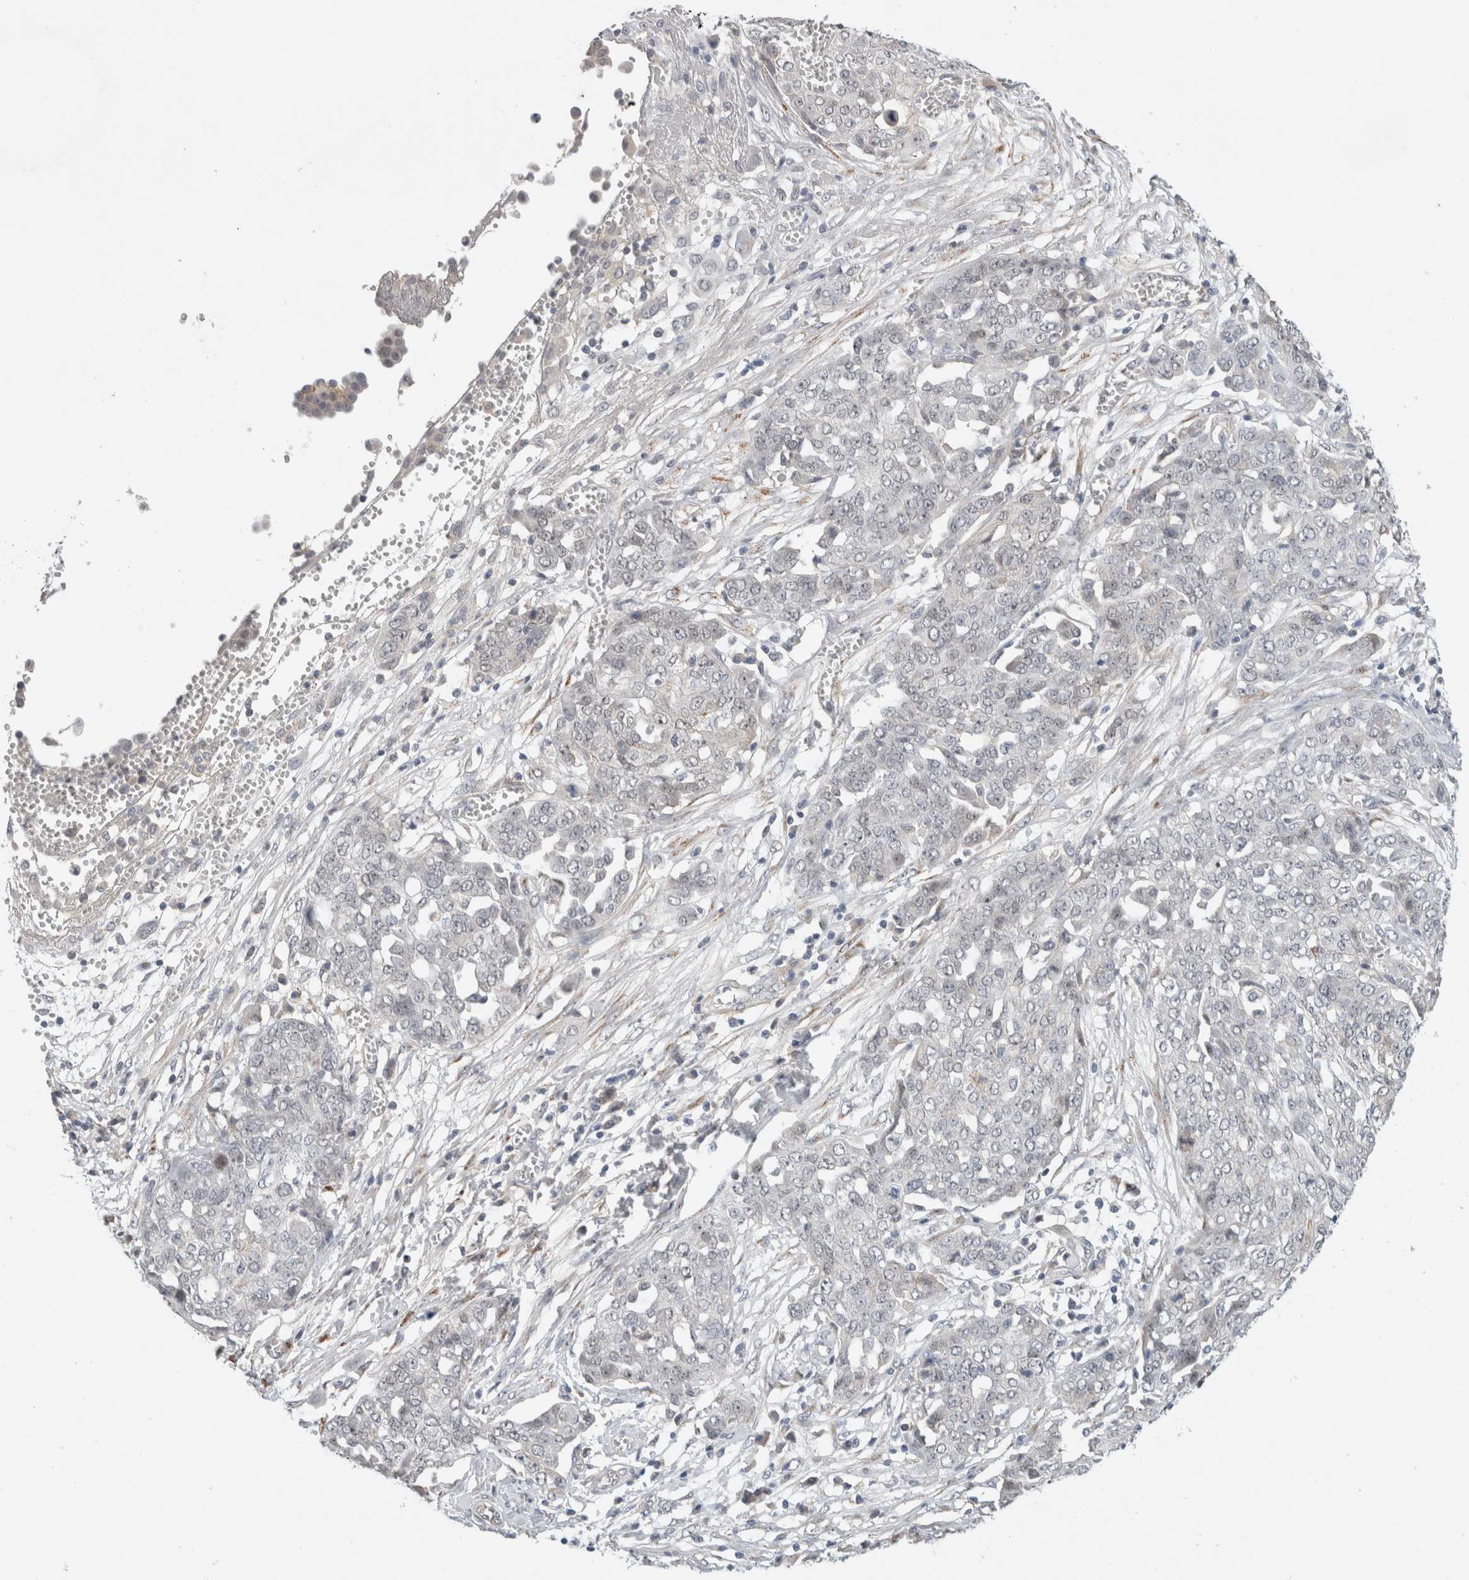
{"staining": {"intensity": "negative", "quantity": "none", "location": "none"}, "tissue": "ovarian cancer", "cell_type": "Tumor cells", "image_type": "cancer", "snomed": [{"axis": "morphology", "description": "Cystadenocarcinoma, serous, NOS"}, {"axis": "topography", "description": "Soft tissue"}, {"axis": "topography", "description": "Ovary"}], "caption": "There is no significant staining in tumor cells of ovarian serous cystadenocarcinoma. (DAB IHC with hematoxylin counter stain).", "gene": "HCN3", "patient": {"sex": "female", "age": 57}}